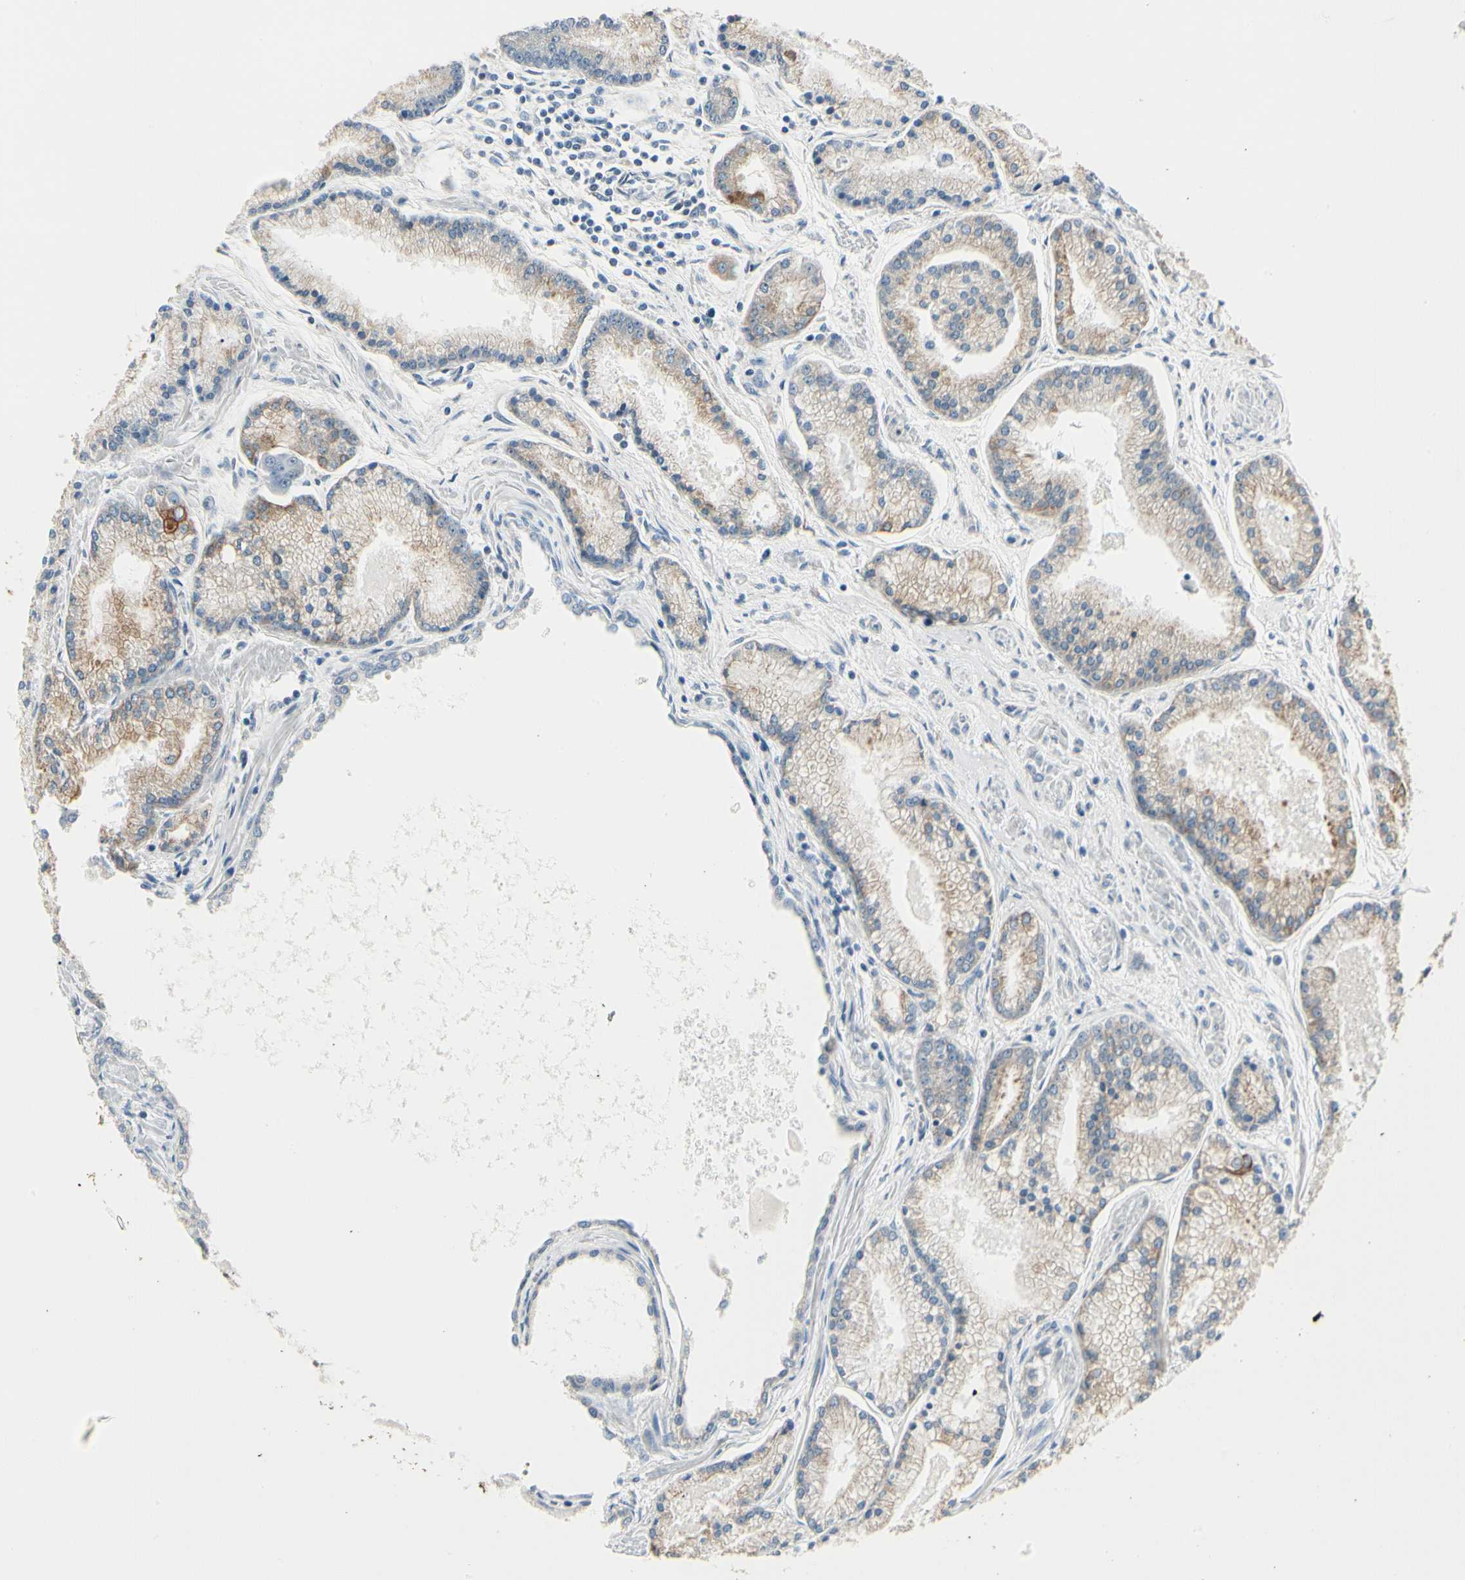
{"staining": {"intensity": "moderate", "quantity": "<25%", "location": "cytoplasmic/membranous"}, "tissue": "prostate cancer", "cell_type": "Tumor cells", "image_type": "cancer", "snomed": [{"axis": "morphology", "description": "Adenocarcinoma, High grade"}, {"axis": "topography", "description": "Prostate"}], "caption": "About <25% of tumor cells in prostate cancer (high-grade adenocarcinoma) display moderate cytoplasmic/membranous protein positivity as visualized by brown immunohistochemical staining.", "gene": "DUSP12", "patient": {"sex": "male", "age": 61}}